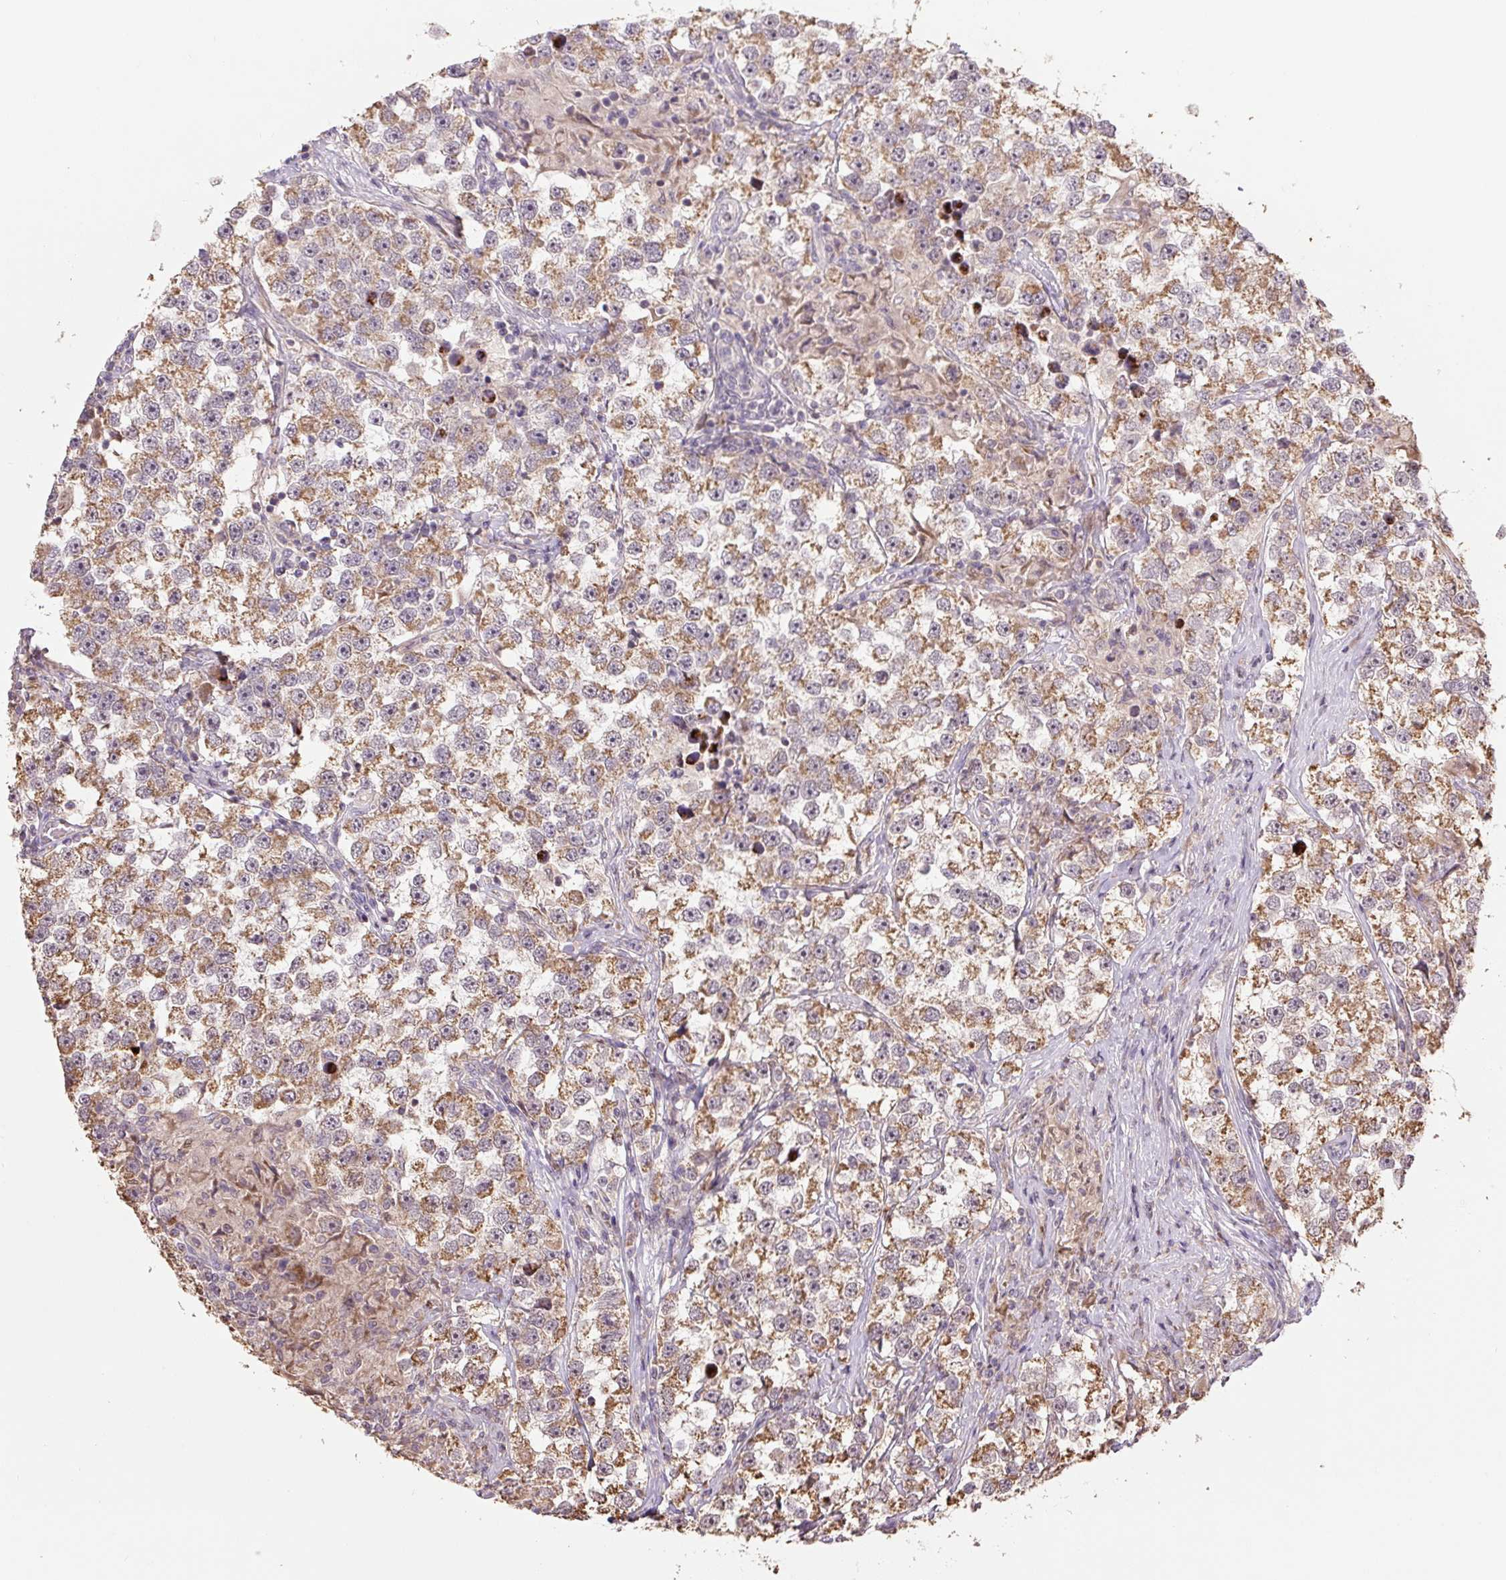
{"staining": {"intensity": "moderate", "quantity": ">75%", "location": "cytoplasmic/membranous"}, "tissue": "testis cancer", "cell_type": "Tumor cells", "image_type": "cancer", "snomed": [{"axis": "morphology", "description": "Seminoma, NOS"}, {"axis": "topography", "description": "Testis"}], "caption": "Immunohistochemistry (IHC) micrograph of testis cancer (seminoma) stained for a protein (brown), which shows medium levels of moderate cytoplasmic/membranous staining in approximately >75% of tumor cells.", "gene": "TMEM160", "patient": {"sex": "male", "age": 46}}